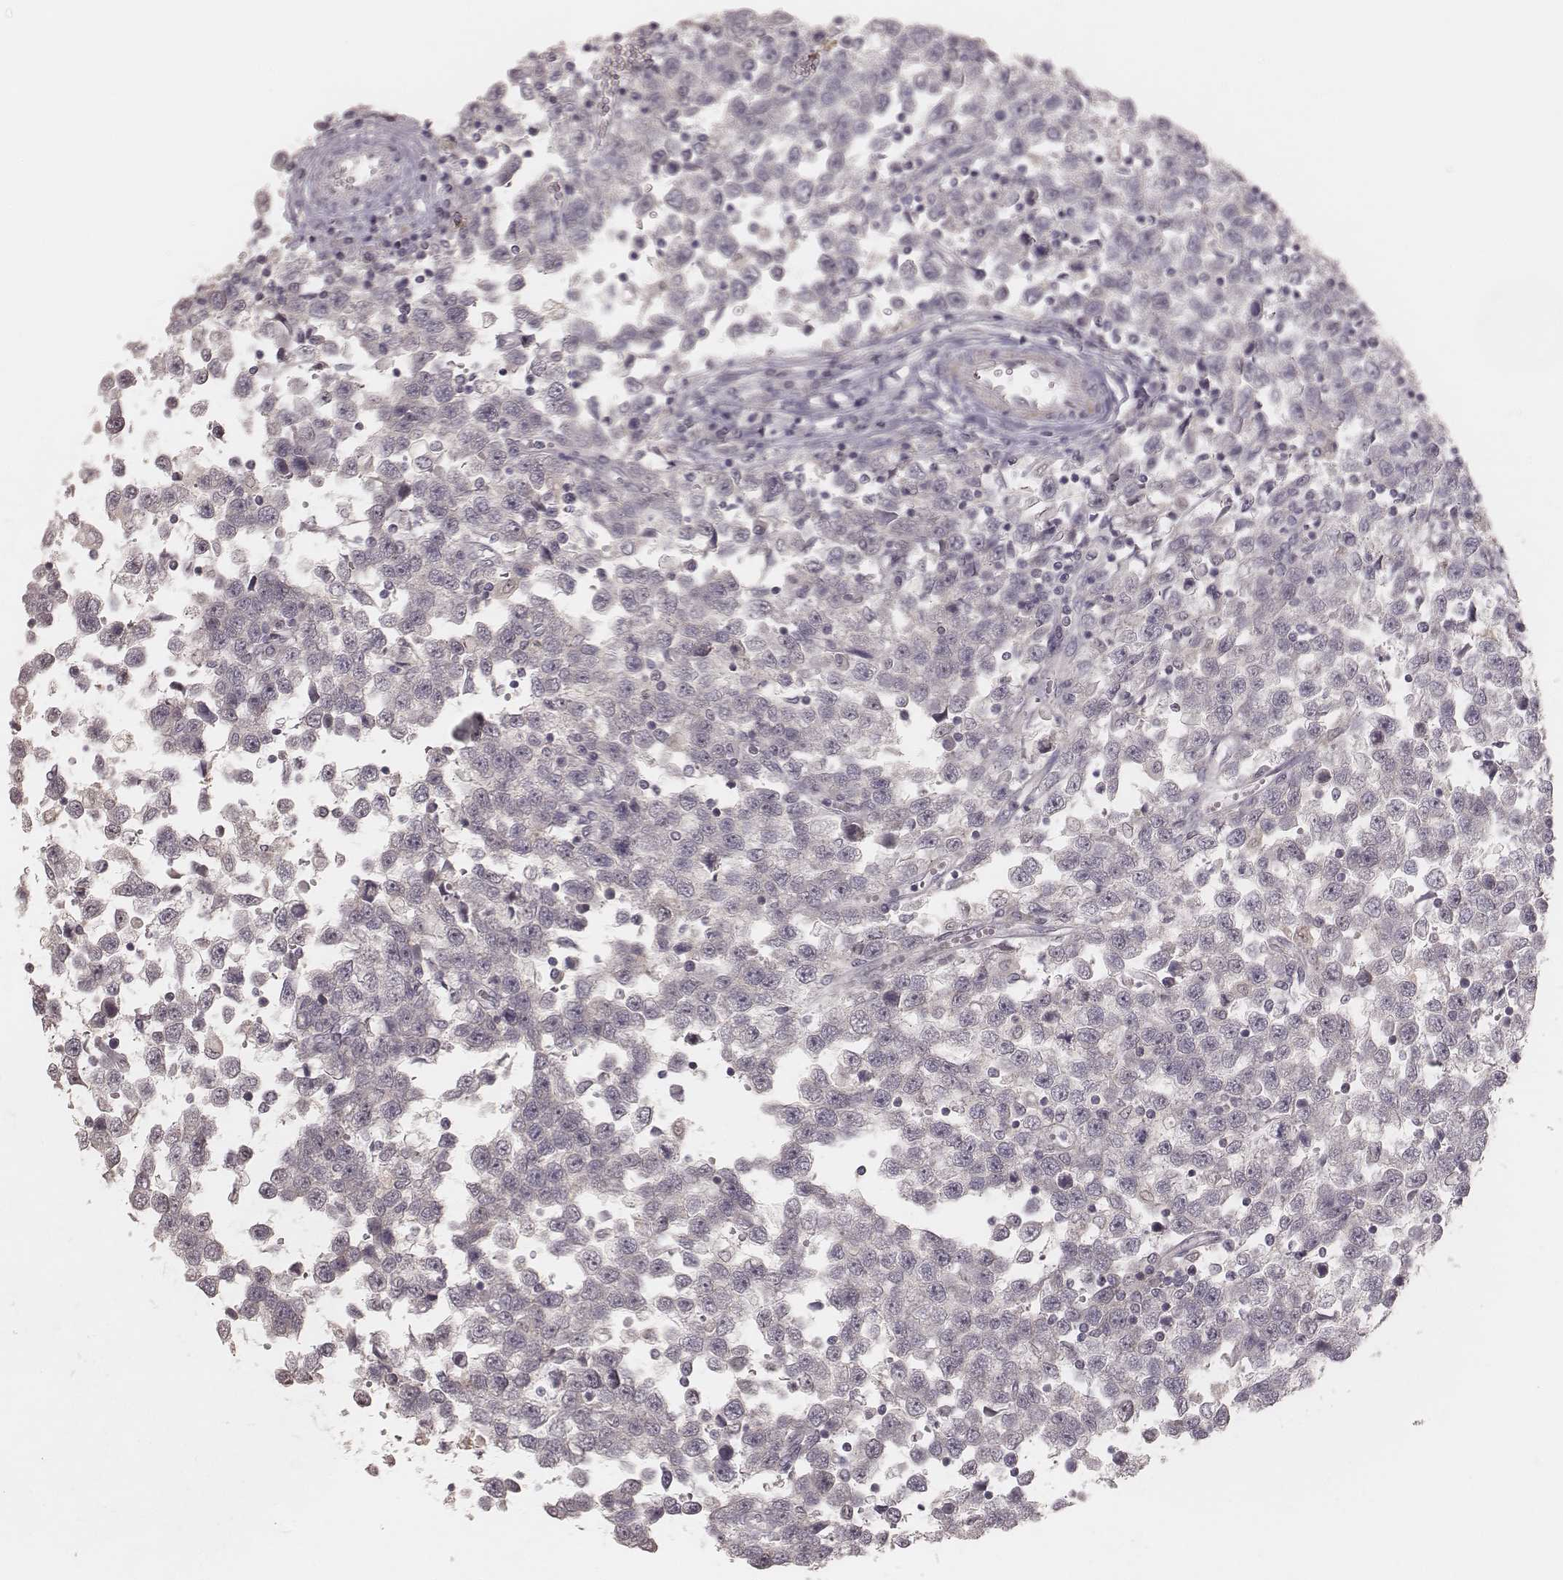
{"staining": {"intensity": "negative", "quantity": "none", "location": "none"}, "tissue": "testis cancer", "cell_type": "Tumor cells", "image_type": "cancer", "snomed": [{"axis": "morphology", "description": "Seminoma, NOS"}, {"axis": "topography", "description": "Testis"}], "caption": "Immunohistochemistry micrograph of neoplastic tissue: testis cancer (seminoma) stained with DAB shows no significant protein positivity in tumor cells.", "gene": "FAM13B", "patient": {"sex": "male", "age": 34}}